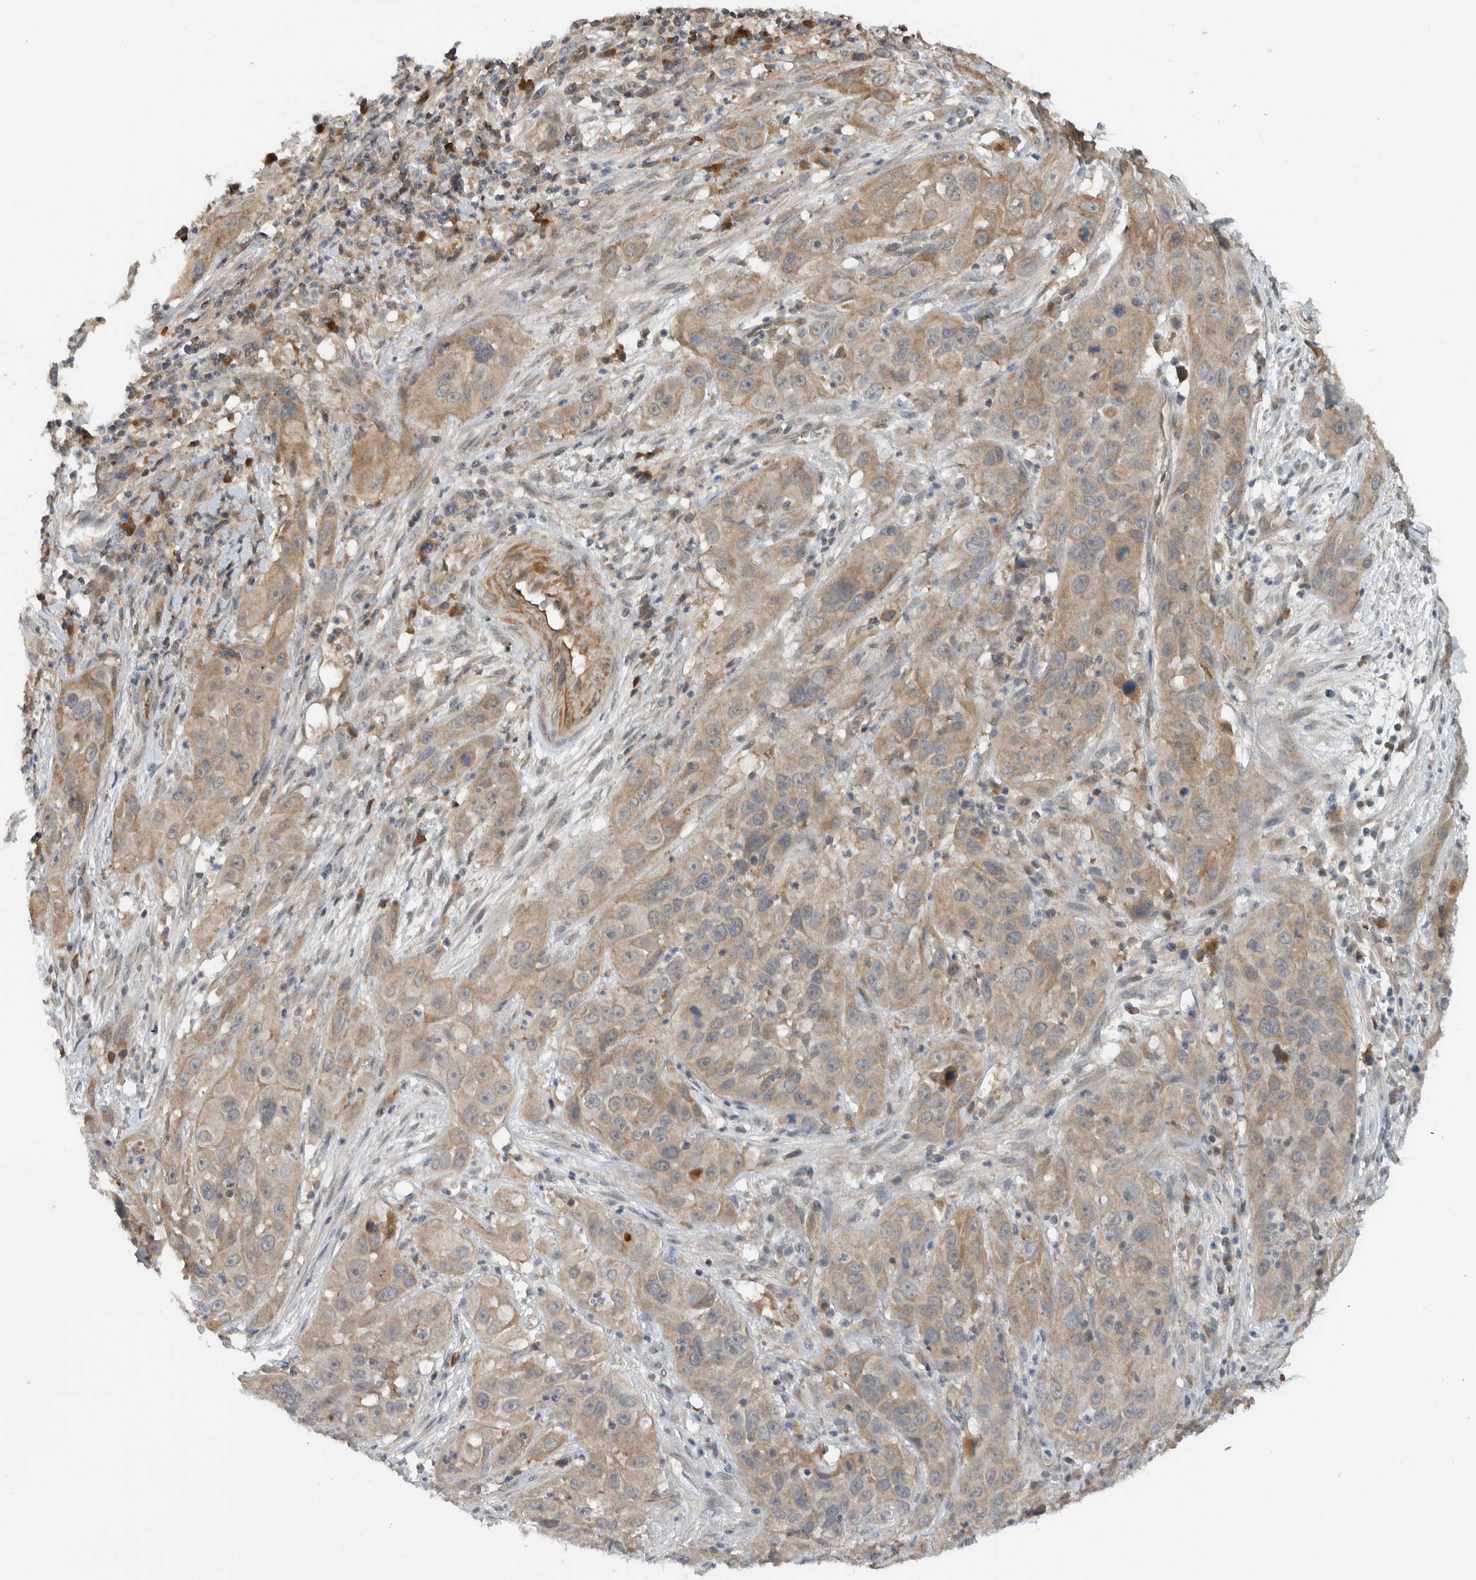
{"staining": {"intensity": "weak", "quantity": ">75%", "location": "cytoplasmic/membranous"}, "tissue": "cervical cancer", "cell_type": "Tumor cells", "image_type": "cancer", "snomed": [{"axis": "morphology", "description": "Squamous cell carcinoma, NOS"}, {"axis": "topography", "description": "Cervix"}], "caption": "The histopathology image demonstrates a brown stain indicating the presence of a protein in the cytoplasmic/membranous of tumor cells in cervical cancer.", "gene": "ARMC7", "patient": {"sex": "female", "age": 32}}